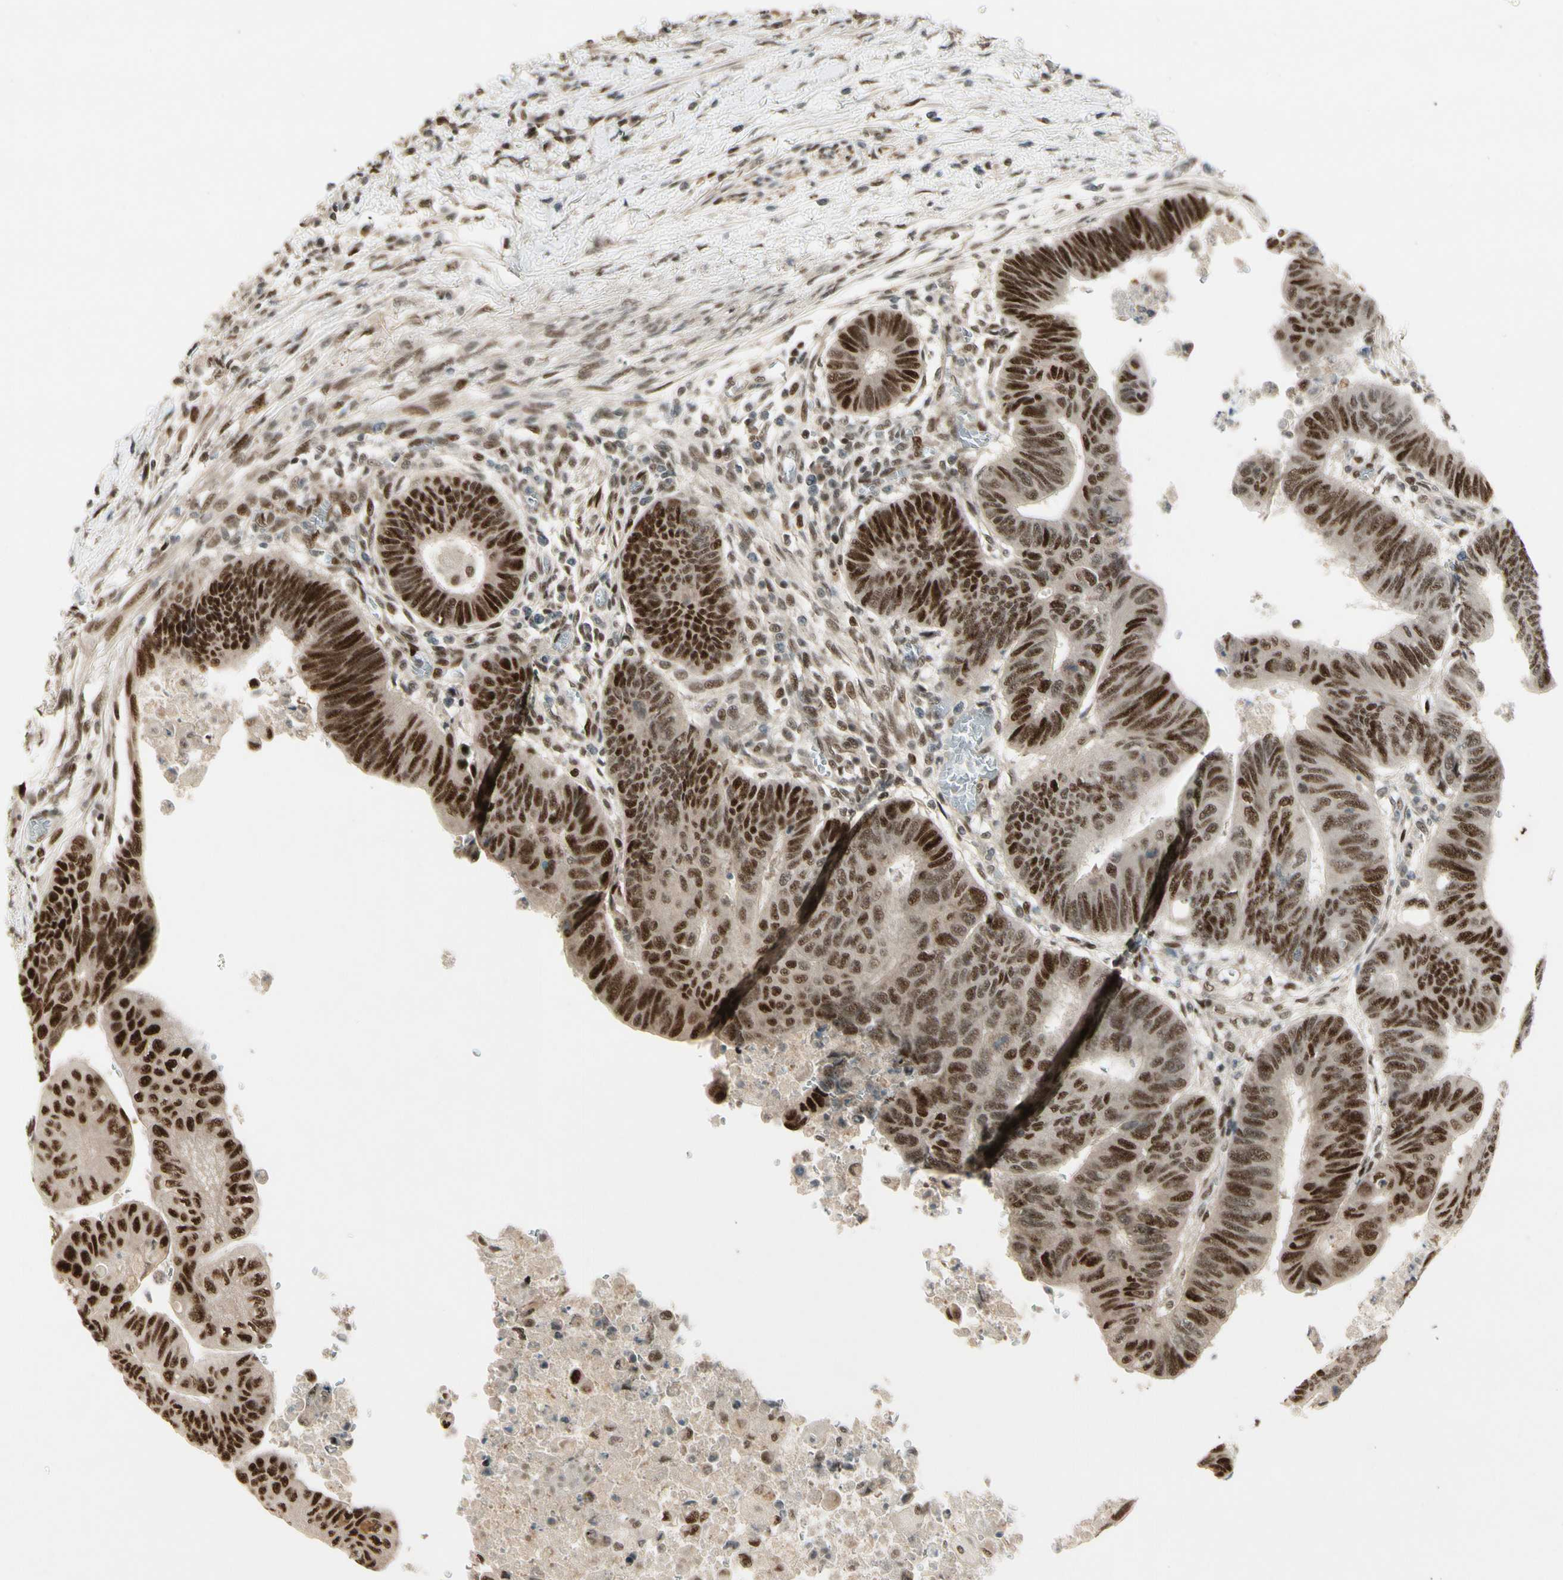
{"staining": {"intensity": "strong", "quantity": ">75%", "location": "nuclear"}, "tissue": "colorectal cancer", "cell_type": "Tumor cells", "image_type": "cancer", "snomed": [{"axis": "morphology", "description": "Normal tissue, NOS"}, {"axis": "morphology", "description": "Adenocarcinoma, NOS"}, {"axis": "topography", "description": "Rectum"}, {"axis": "topography", "description": "Peripheral nerve tissue"}], "caption": "Strong nuclear expression is identified in about >75% of tumor cells in adenocarcinoma (colorectal). The staining was performed using DAB (3,3'-diaminobenzidine), with brown indicating positive protein expression. Nuclei are stained blue with hematoxylin.", "gene": "CDK11A", "patient": {"sex": "male", "age": 92}}